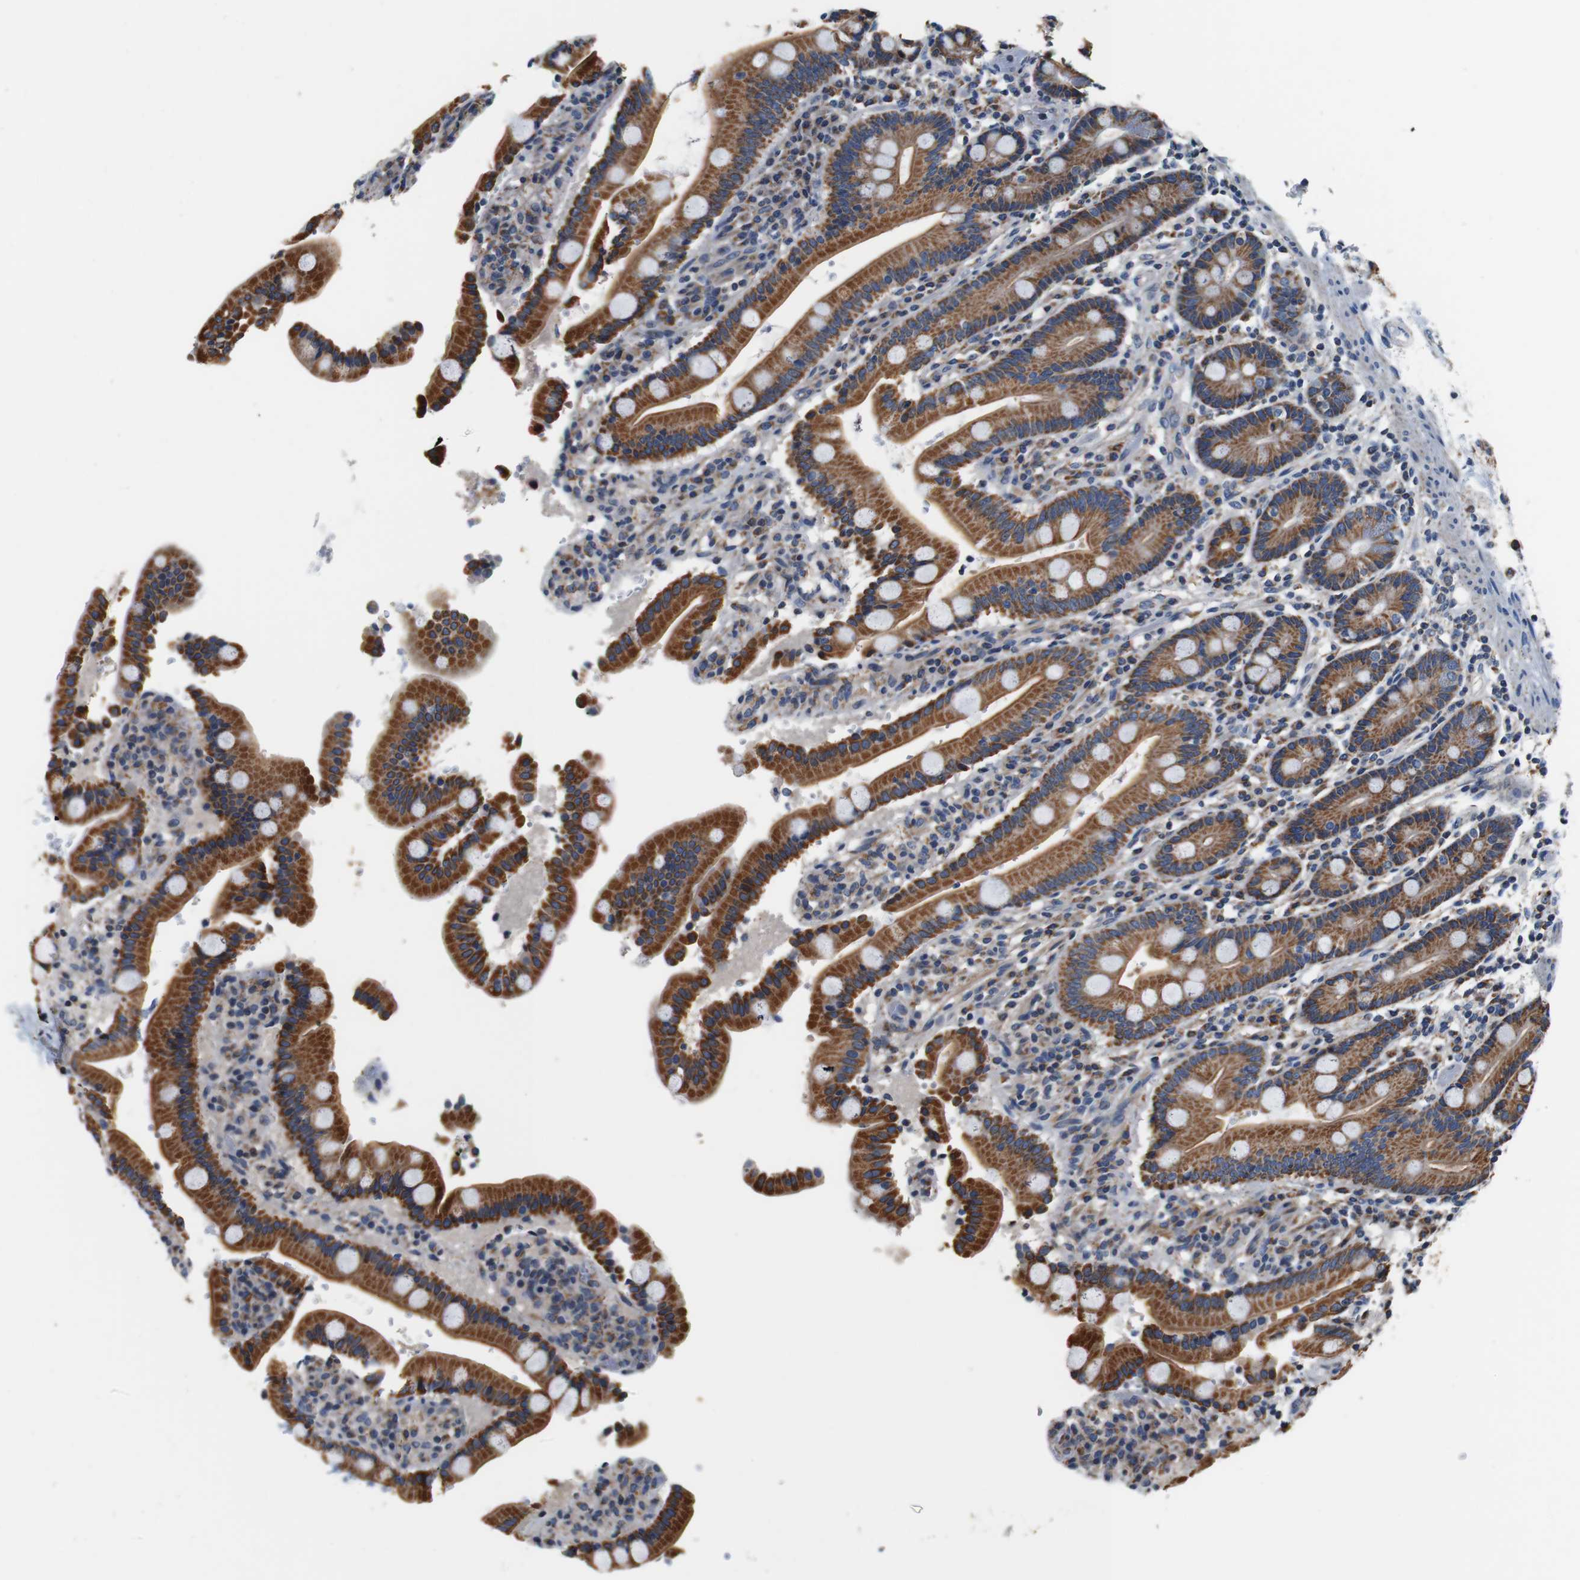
{"staining": {"intensity": "moderate", "quantity": ">75%", "location": "cytoplasmic/membranous"}, "tissue": "duodenum", "cell_type": "Glandular cells", "image_type": "normal", "snomed": [{"axis": "morphology", "description": "Normal tissue, NOS"}, {"axis": "topography", "description": "Small intestine, NOS"}], "caption": "Protein analysis of unremarkable duodenum exhibits moderate cytoplasmic/membranous staining in approximately >75% of glandular cells.", "gene": "LRP4", "patient": {"sex": "female", "age": 71}}